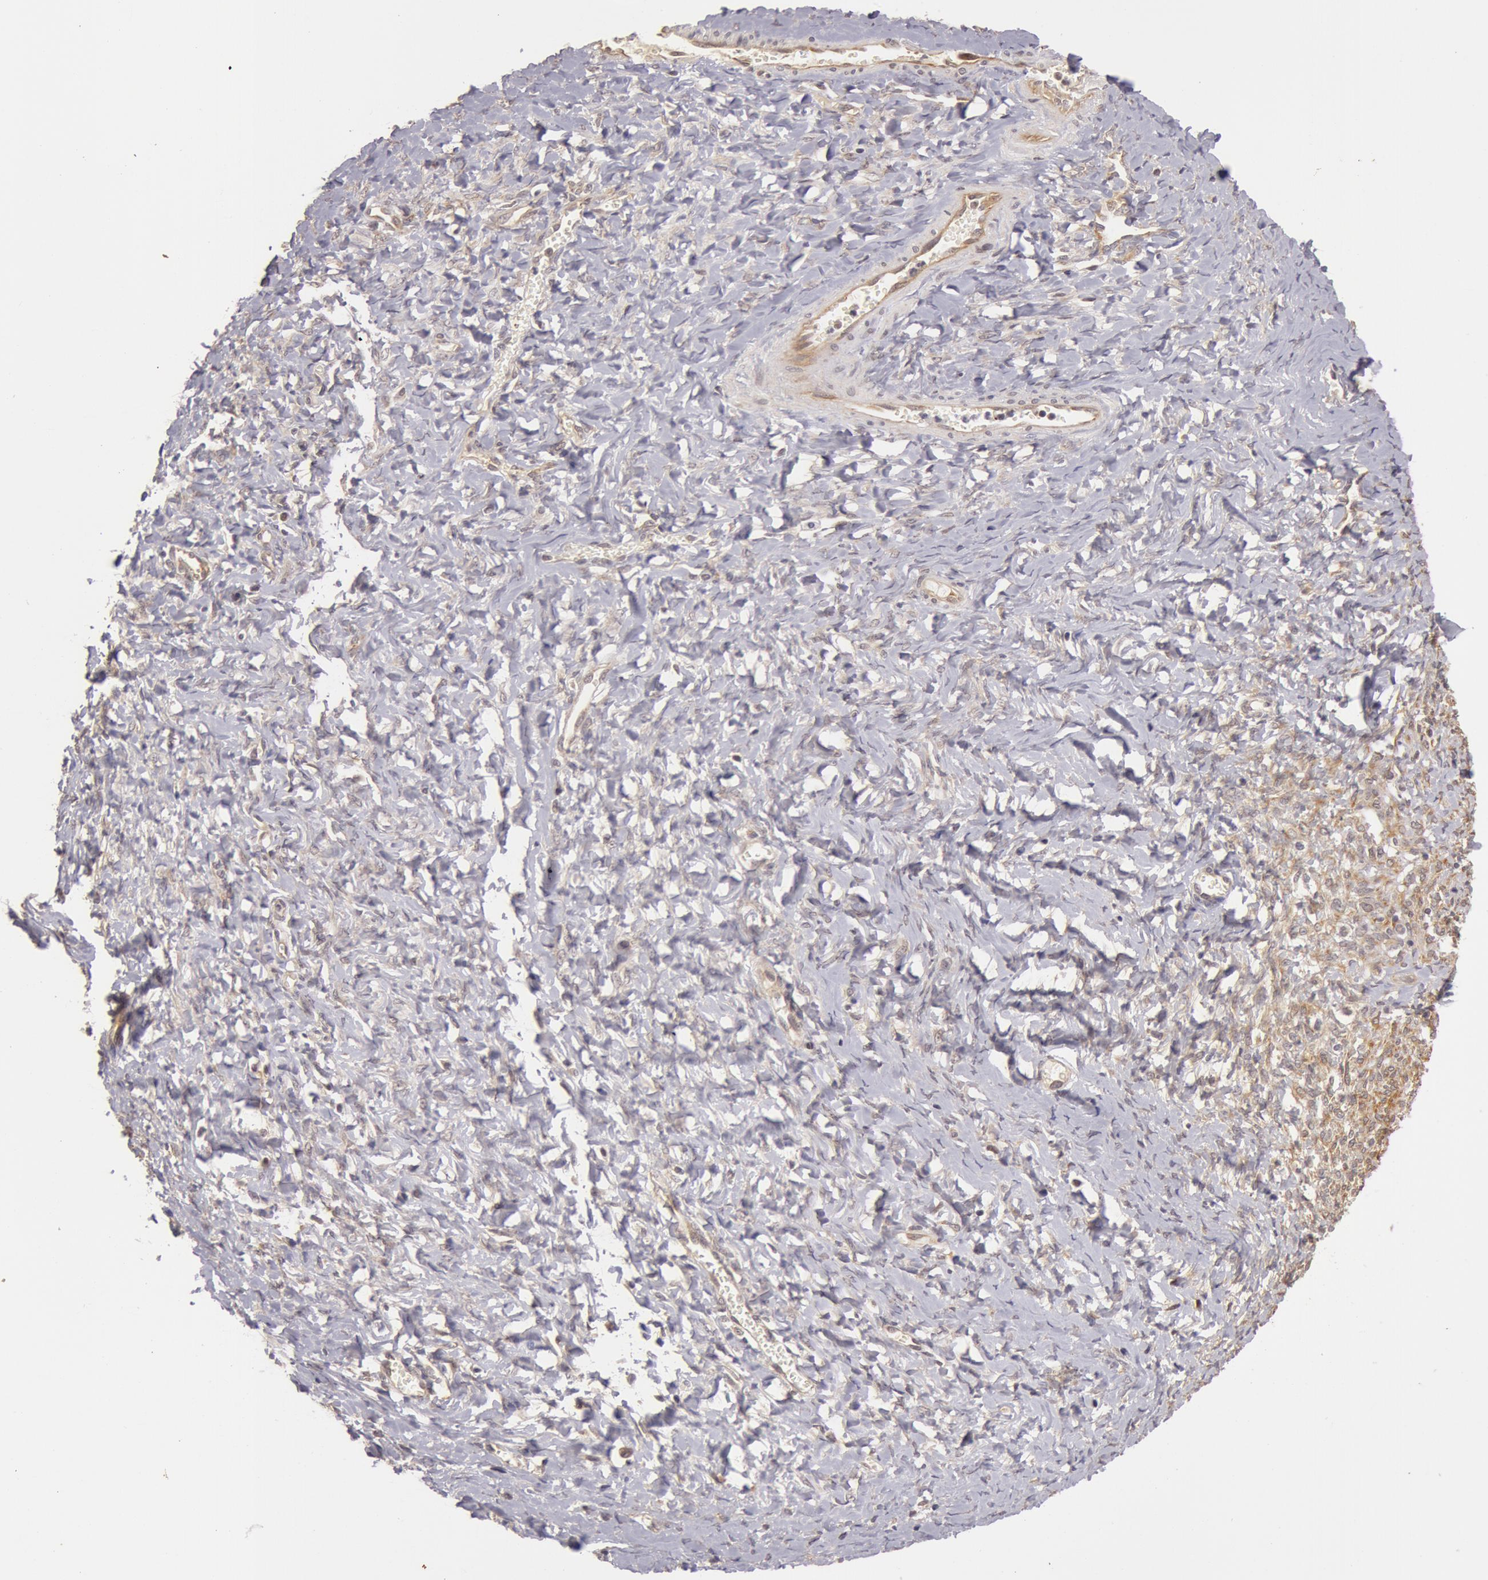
{"staining": {"intensity": "negative", "quantity": "none", "location": "none"}, "tissue": "smooth muscle", "cell_type": "Smooth muscle cells", "image_type": "normal", "snomed": [{"axis": "morphology", "description": "Normal tissue, NOS"}, {"axis": "topography", "description": "Uterus"}], "caption": "Human smooth muscle stained for a protein using IHC reveals no expression in smooth muscle cells.", "gene": "SYTL4", "patient": {"sex": "female", "age": 56}}